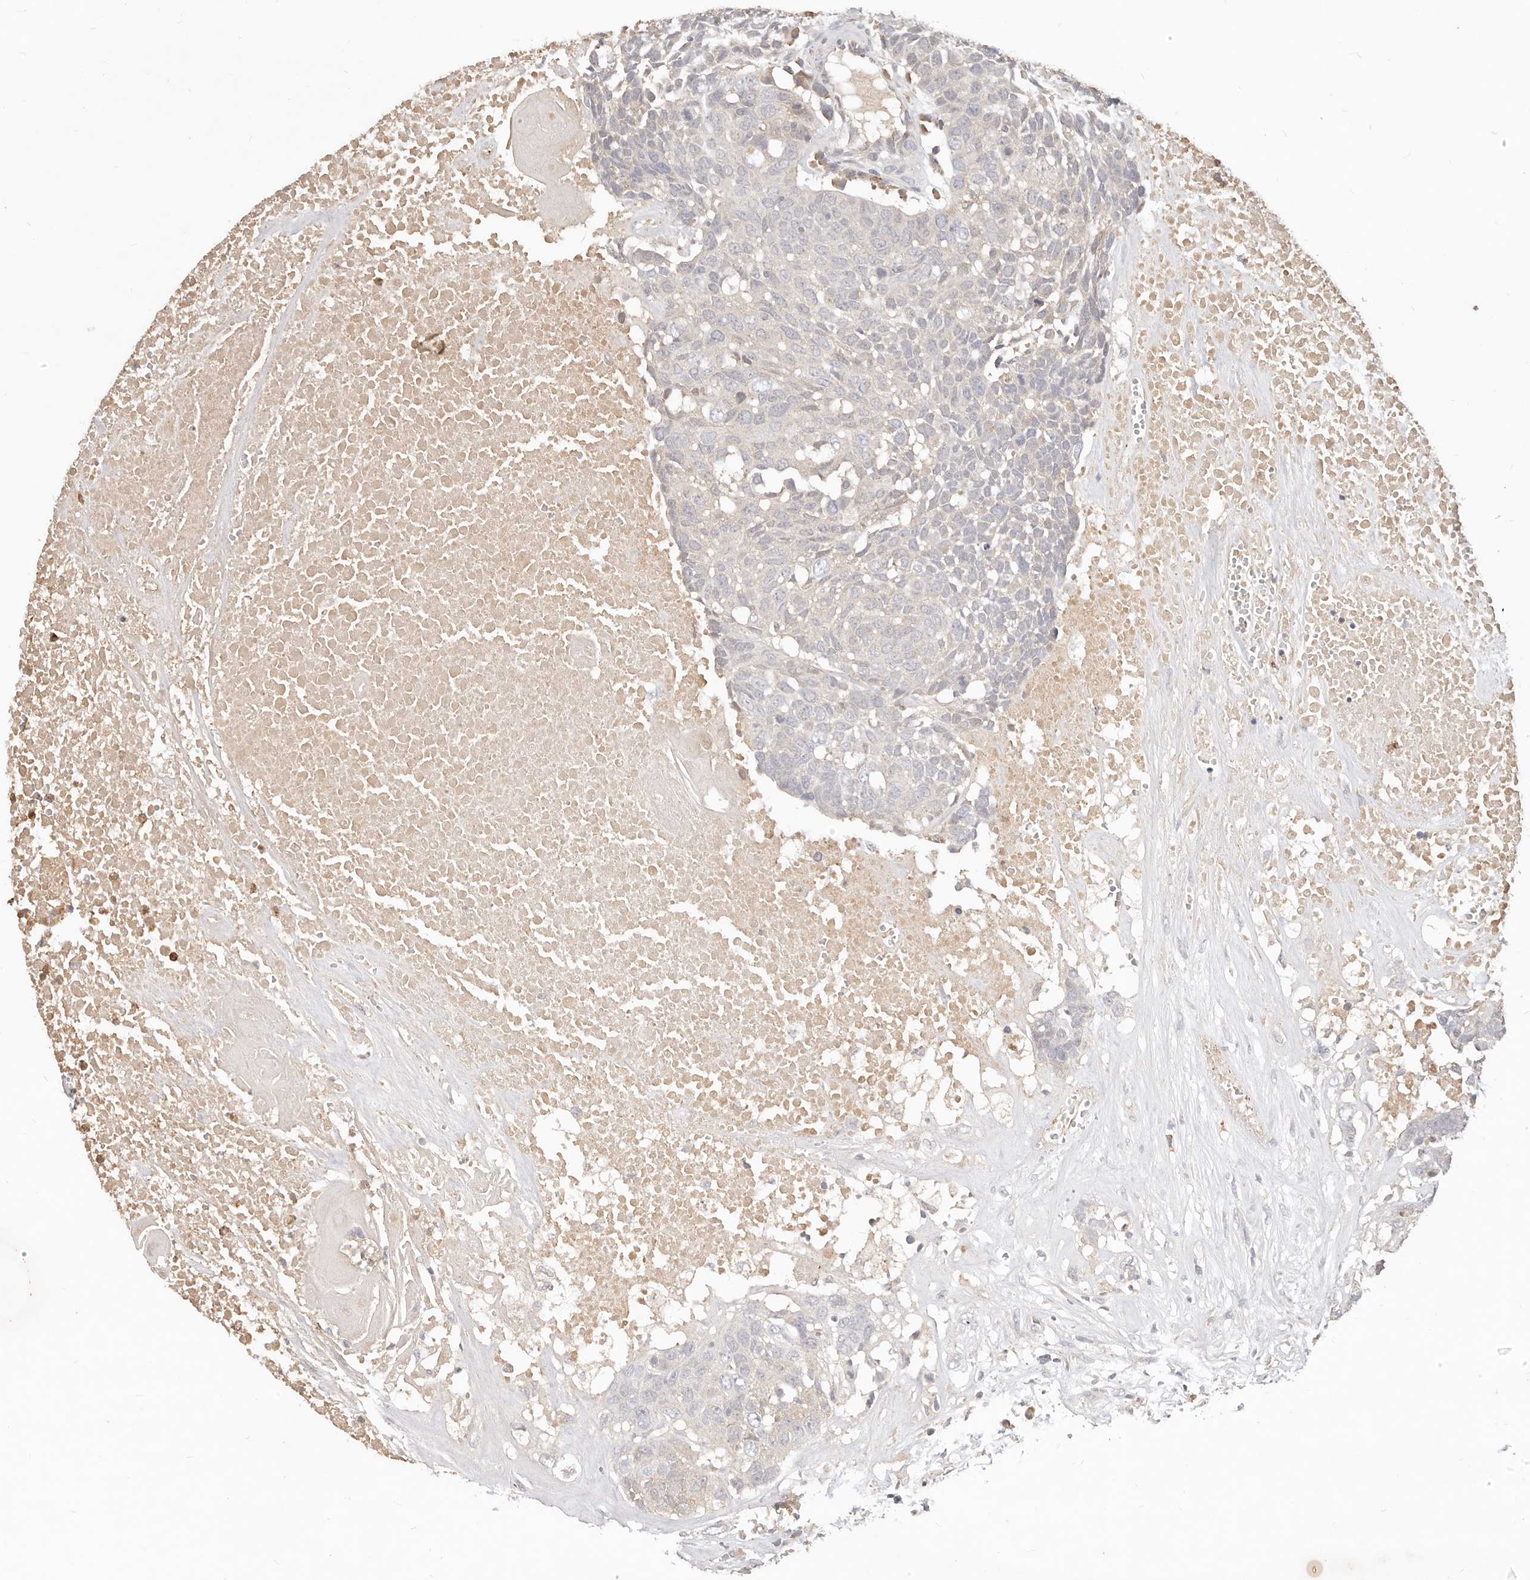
{"staining": {"intensity": "negative", "quantity": "none", "location": "none"}, "tissue": "head and neck cancer", "cell_type": "Tumor cells", "image_type": "cancer", "snomed": [{"axis": "morphology", "description": "Squamous cell carcinoma, NOS"}, {"axis": "topography", "description": "Head-Neck"}], "caption": "A high-resolution micrograph shows immunohistochemistry staining of head and neck cancer (squamous cell carcinoma), which demonstrates no significant expression in tumor cells.", "gene": "USP49", "patient": {"sex": "male", "age": 66}}